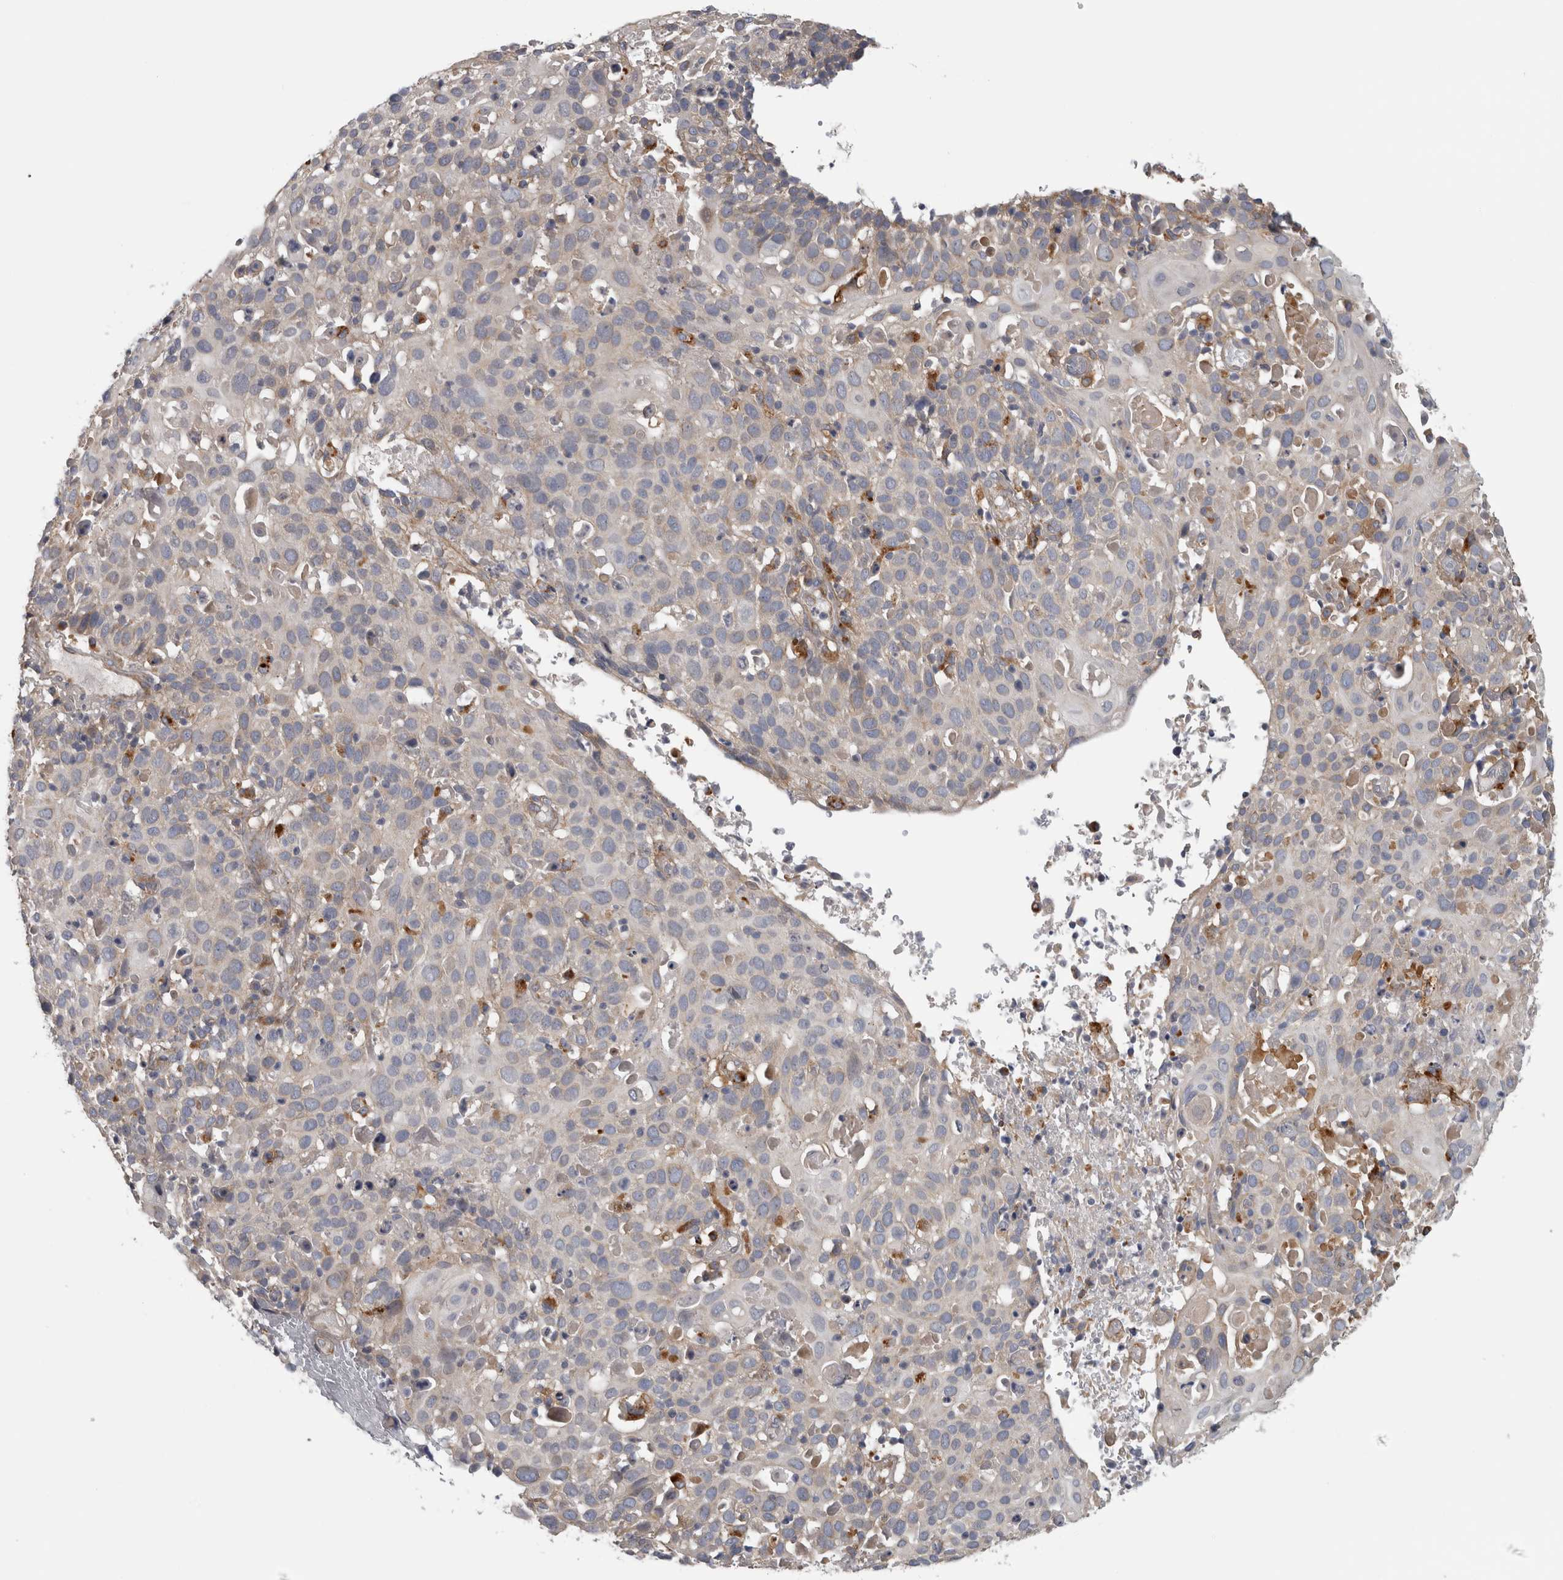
{"staining": {"intensity": "moderate", "quantity": "<25%", "location": "cytoplasmic/membranous"}, "tissue": "cervical cancer", "cell_type": "Tumor cells", "image_type": "cancer", "snomed": [{"axis": "morphology", "description": "Squamous cell carcinoma, NOS"}, {"axis": "topography", "description": "Cervix"}], "caption": "Immunohistochemistry of cervical squamous cell carcinoma demonstrates low levels of moderate cytoplasmic/membranous expression in approximately <25% of tumor cells.", "gene": "ATXN2", "patient": {"sex": "female", "age": 74}}